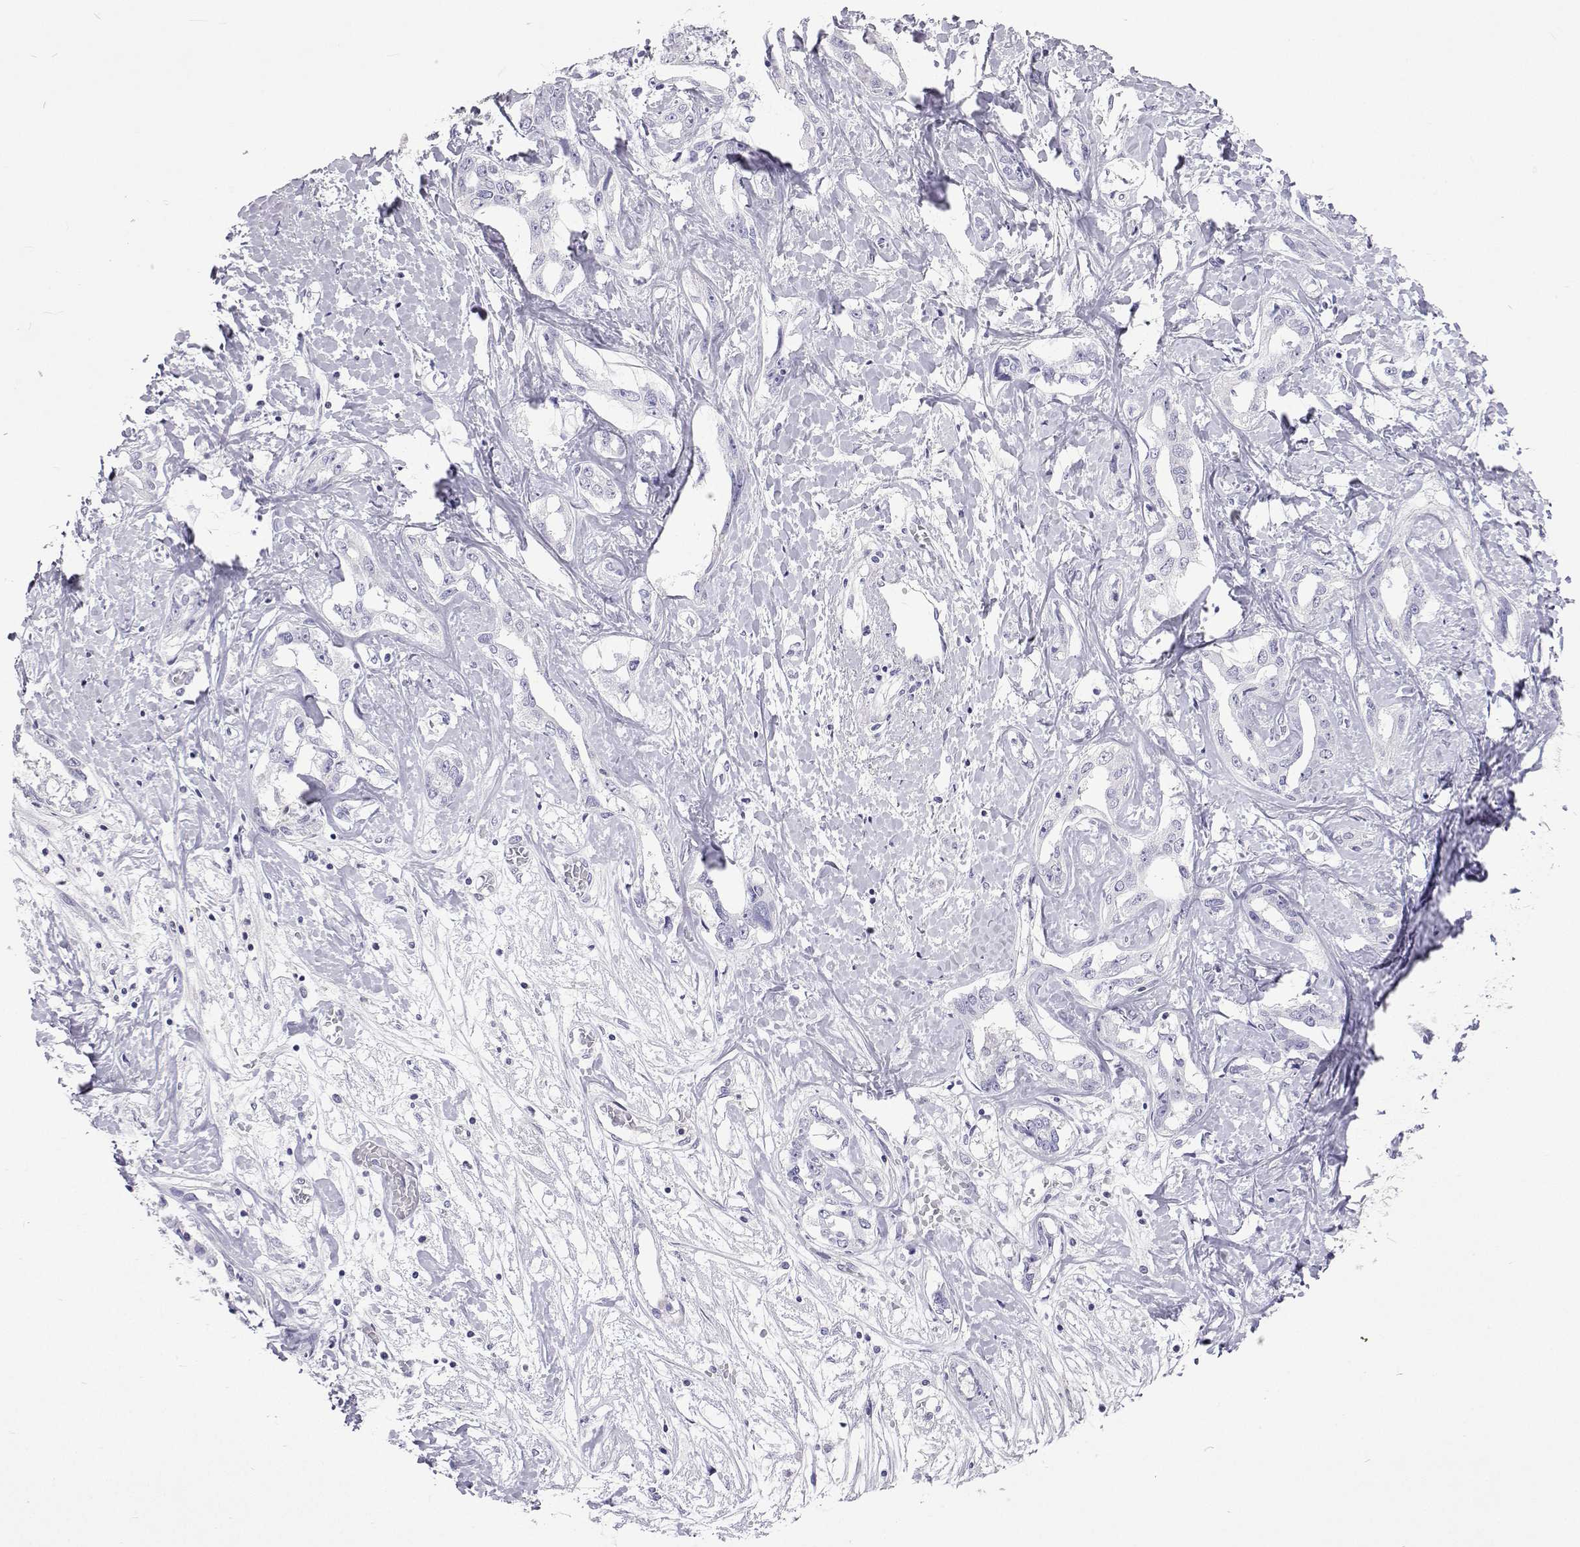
{"staining": {"intensity": "negative", "quantity": "none", "location": "none"}, "tissue": "liver cancer", "cell_type": "Tumor cells", "image_type": "cancer", "snomed": [{"axis": "morphology", "description": "Cholangiocarcinoma"}, {"axis": "topography", "description": "Liver"}], "caption": "A micrograph of human liver cancer is negative for staining in tumor cells. (DAB immunohistochemistry visualized using brightfield microscopy, high magnification).", "gene": "GALM", "patient": {"sex": "male", "age": 59}}